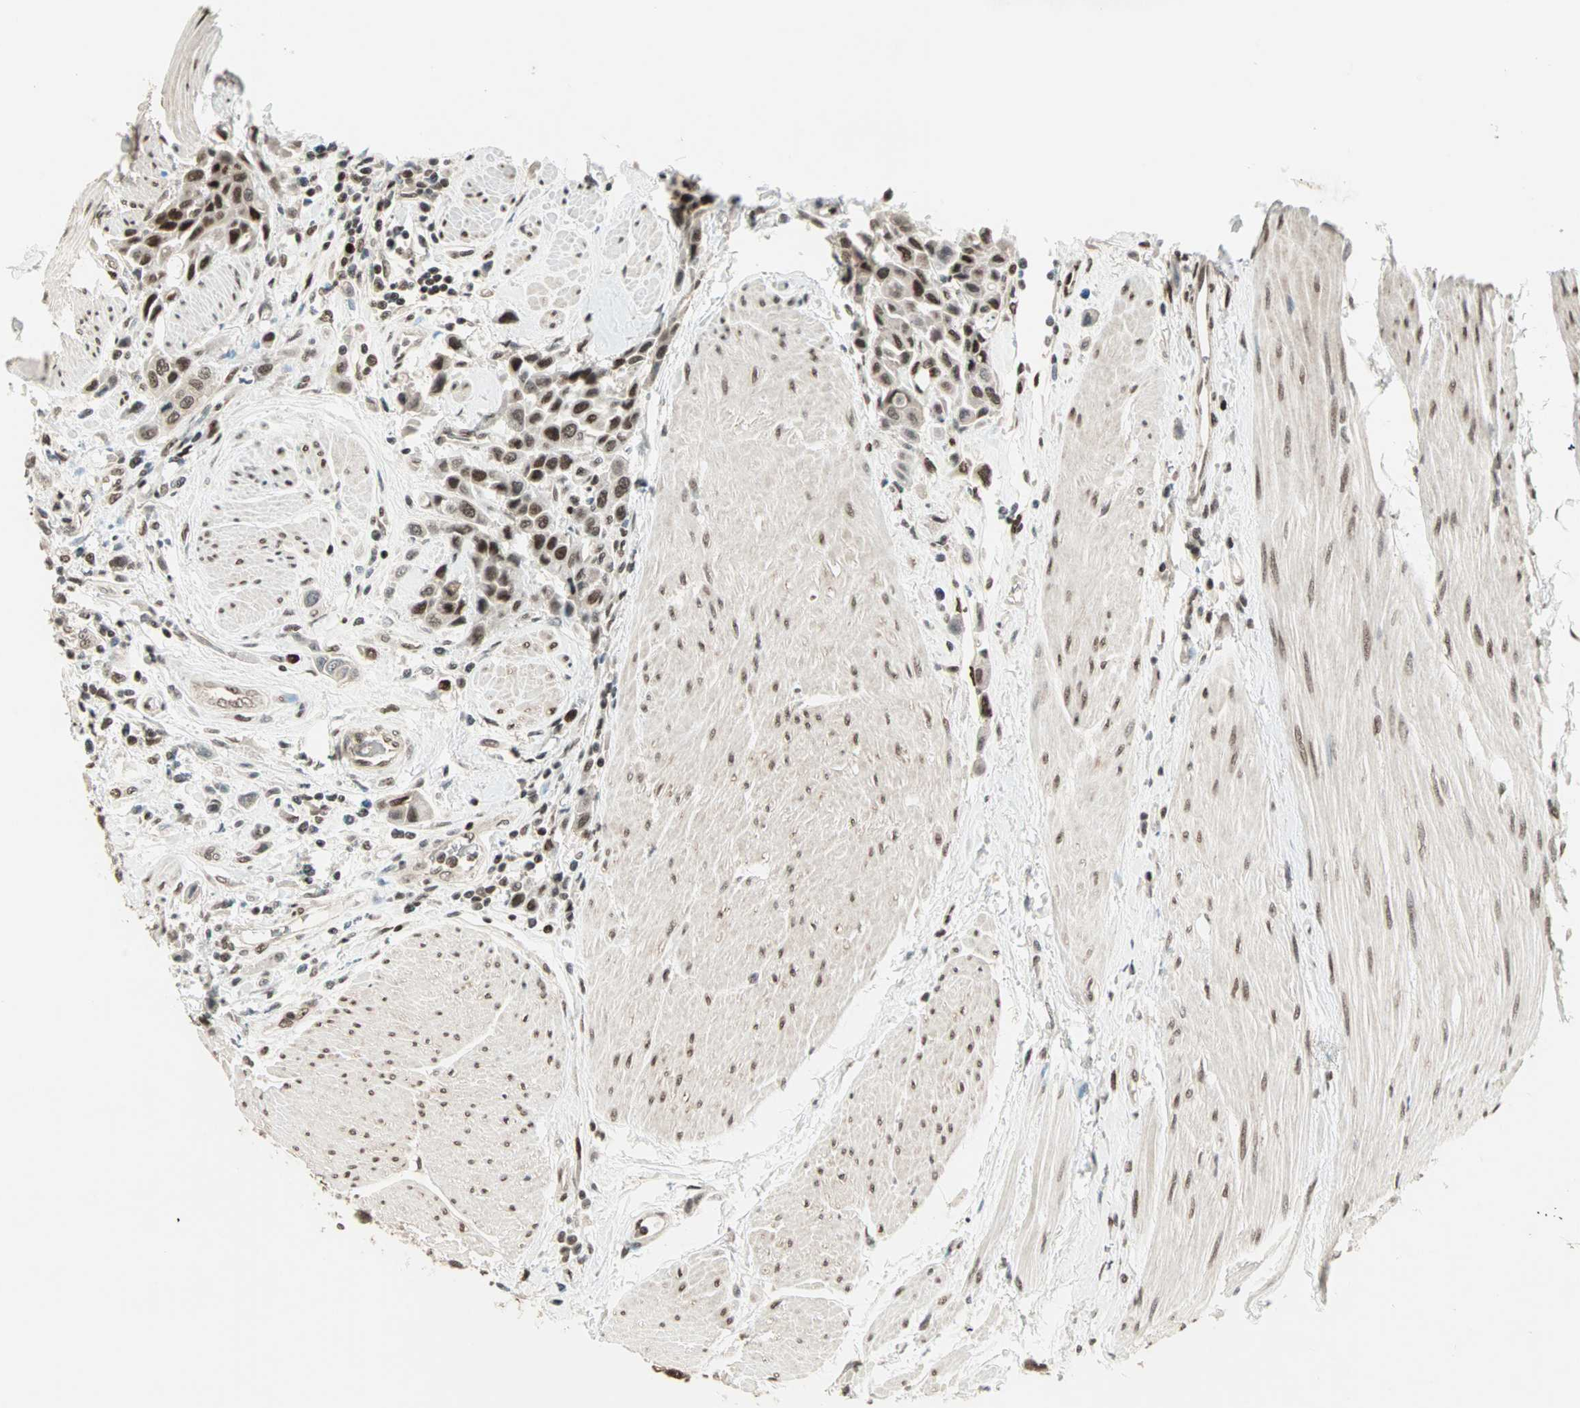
{"staining": {"intensity": "strong", "quantity": ">75%", "location": "nuclear"}, "tissue": "urothelial cancer", "cell_type": "Tumor cells", "image_type": "cancer", "snomed": [{"axis": "morphology", "description": "Urothelial carcinoma, High grade"}, {"axis": "topography", "description": "Urinary bladder"}], "caption": "A brown stain shows strong nuclear positivity of a protein in human urothelial cancer tumor cells.", "gene": "MDC1", "patient": {"sex": "male", "age": 50}}